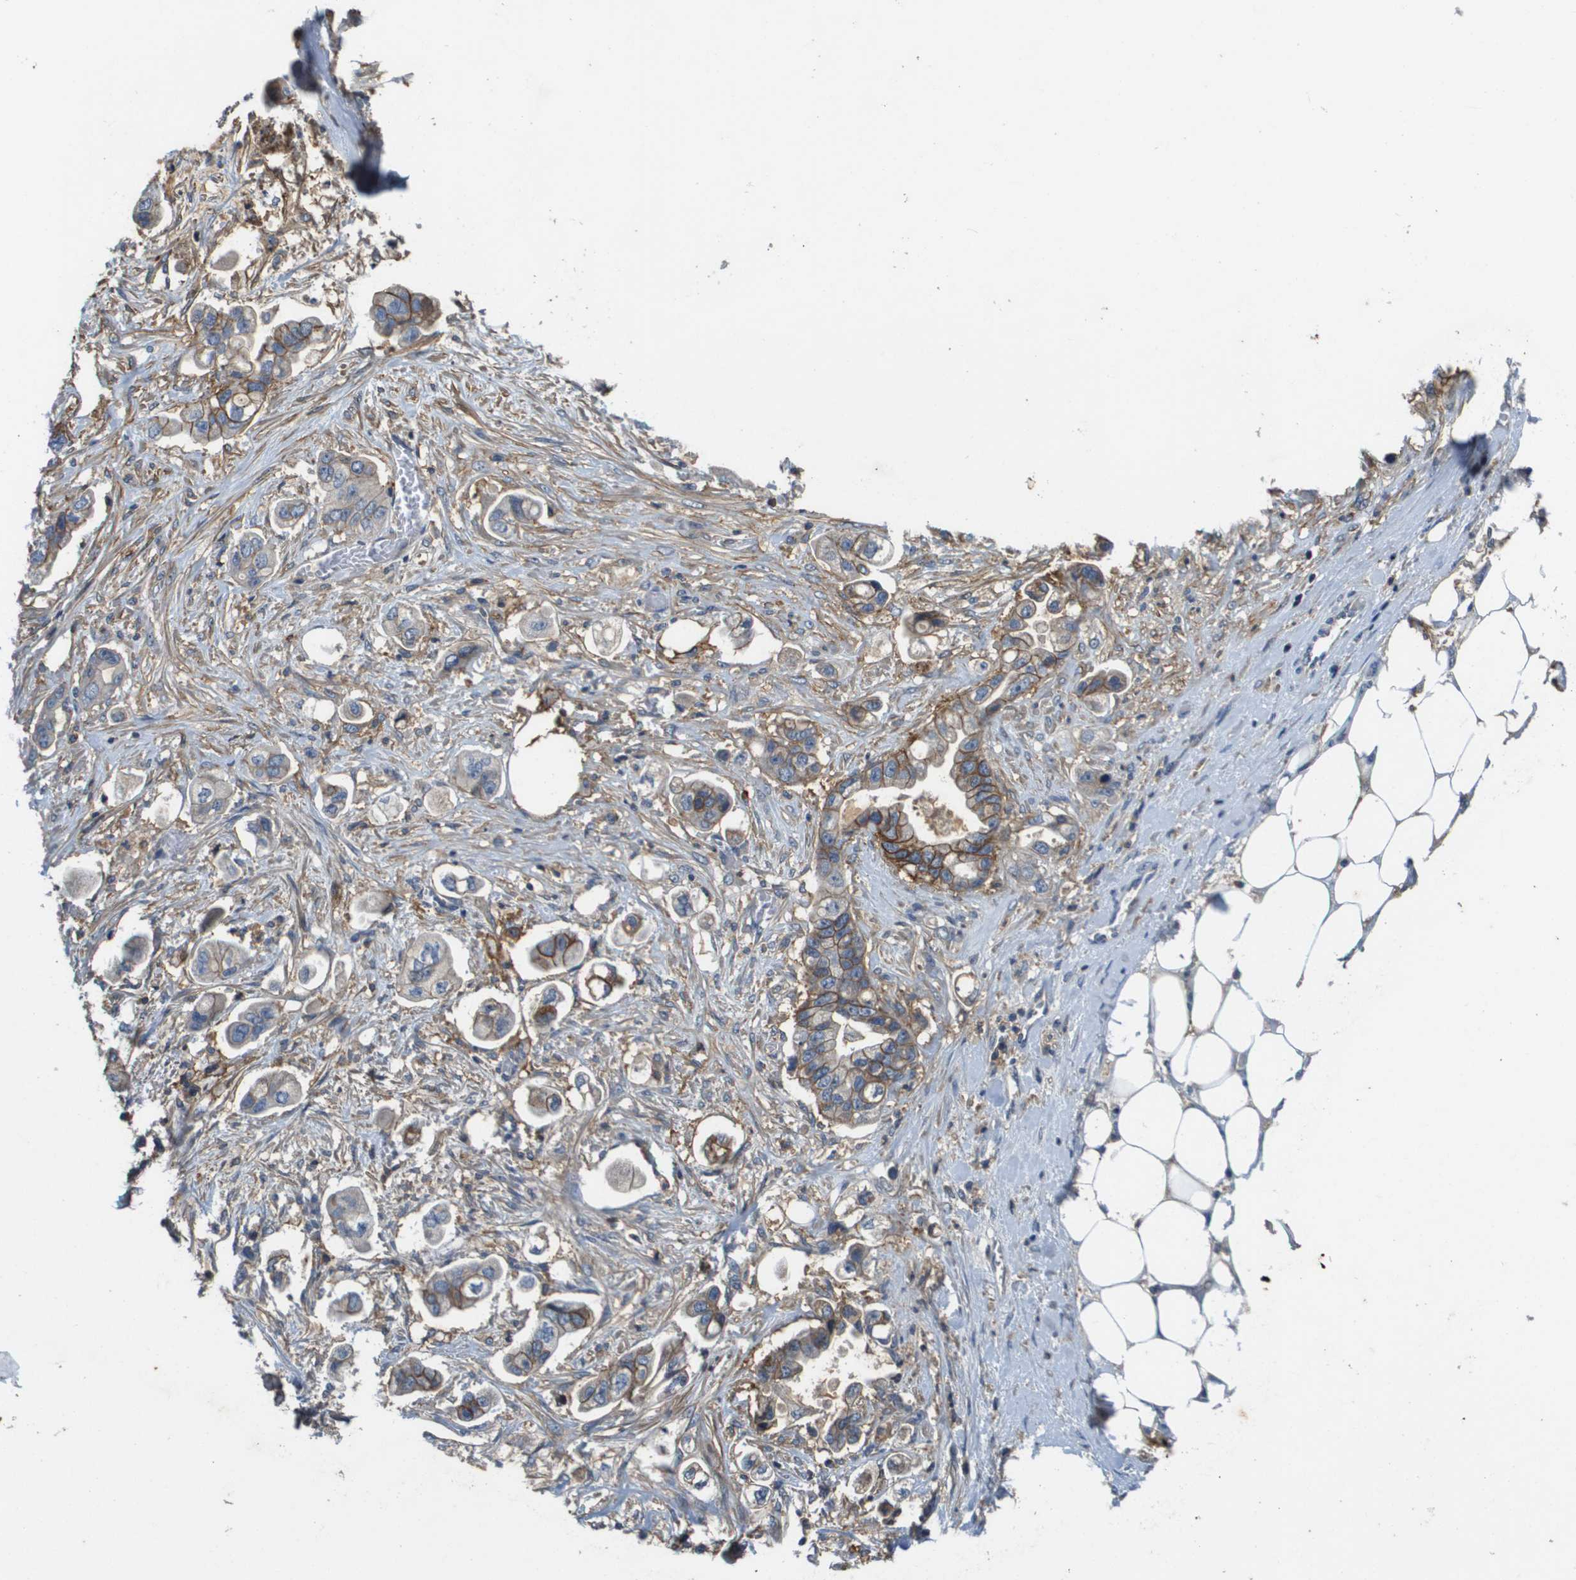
{"staining": {"intensity": "moderate", "quantity": "25%-75%", "location": "cytoplasmic/membranous"}, "tissue": "stomach cancer", "cell_type": "Tumor cells", "image_type": "cancer", "snomed": [{"axis": "morphology", "description": "Adenocarcinoma, NOS"}, {"axis": "topography", "description": "Stomach"}], "caption": "Immunohistochemical staining of stomach cancer shows moderate cytoplasmic/membranous protein expression in about 25%-75% of tumor cells.", "gene": "SLC16A3", "patient": {"sex": "male", "age": 62}}